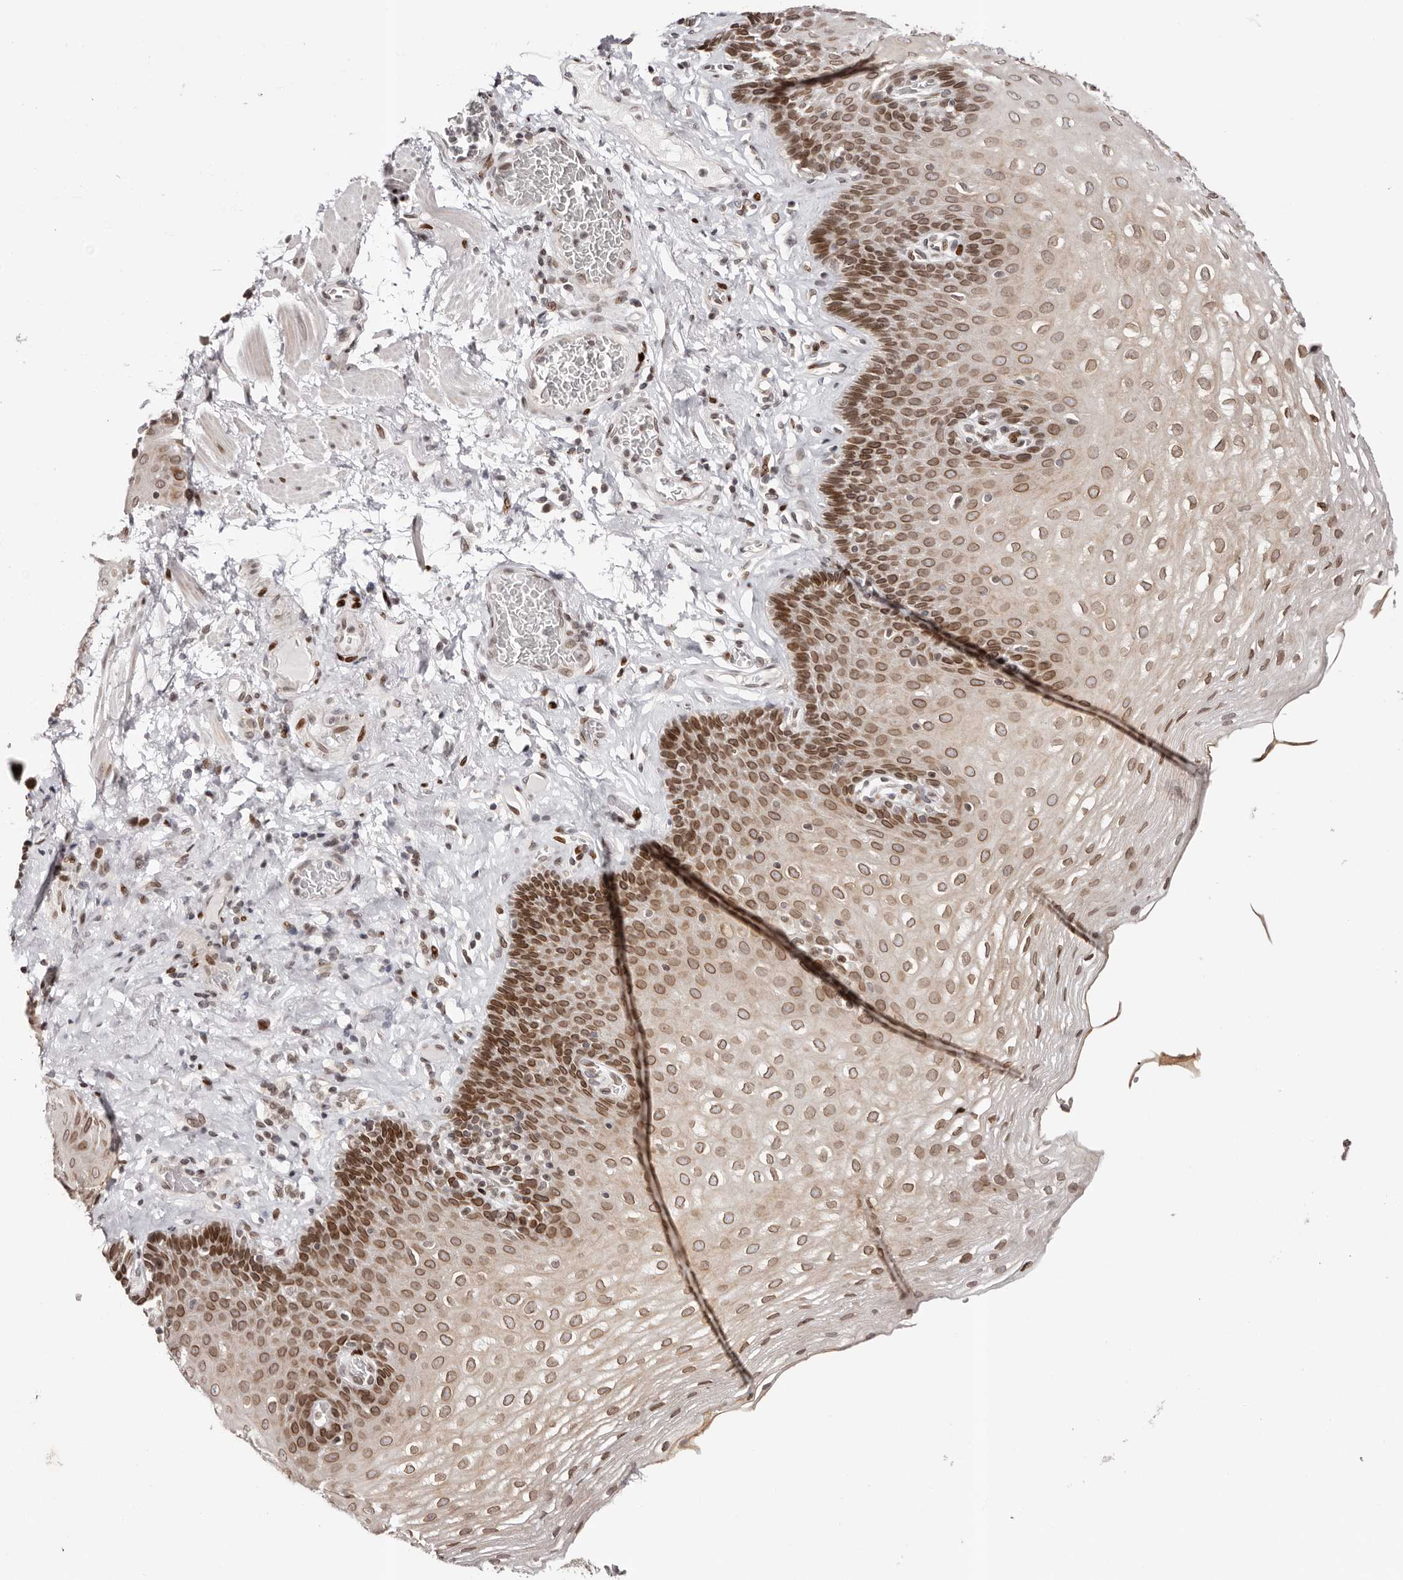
{"staining": {"intensity": "moderate", "quantity": ">75%", "location": "cytoplasmic/membranous,nuclear"}, "tissue": "esophagus", "cell_type": "Squamous epithelial cells", "image_type": "normal", "snomed": [{"axis": "morphology", "description": "Normal tissue, NOS"}, {"axis": "topography", "description": "Esophagus"}], "caption": "Protein expression analysis of normal esophagus demonstrates moderate cytoplasmic/membranous,nuclear expression in approximately >75% of squamous epithelial cells.", "gene": "NUP153", "patient": {"sex": "female", "age": 66}}